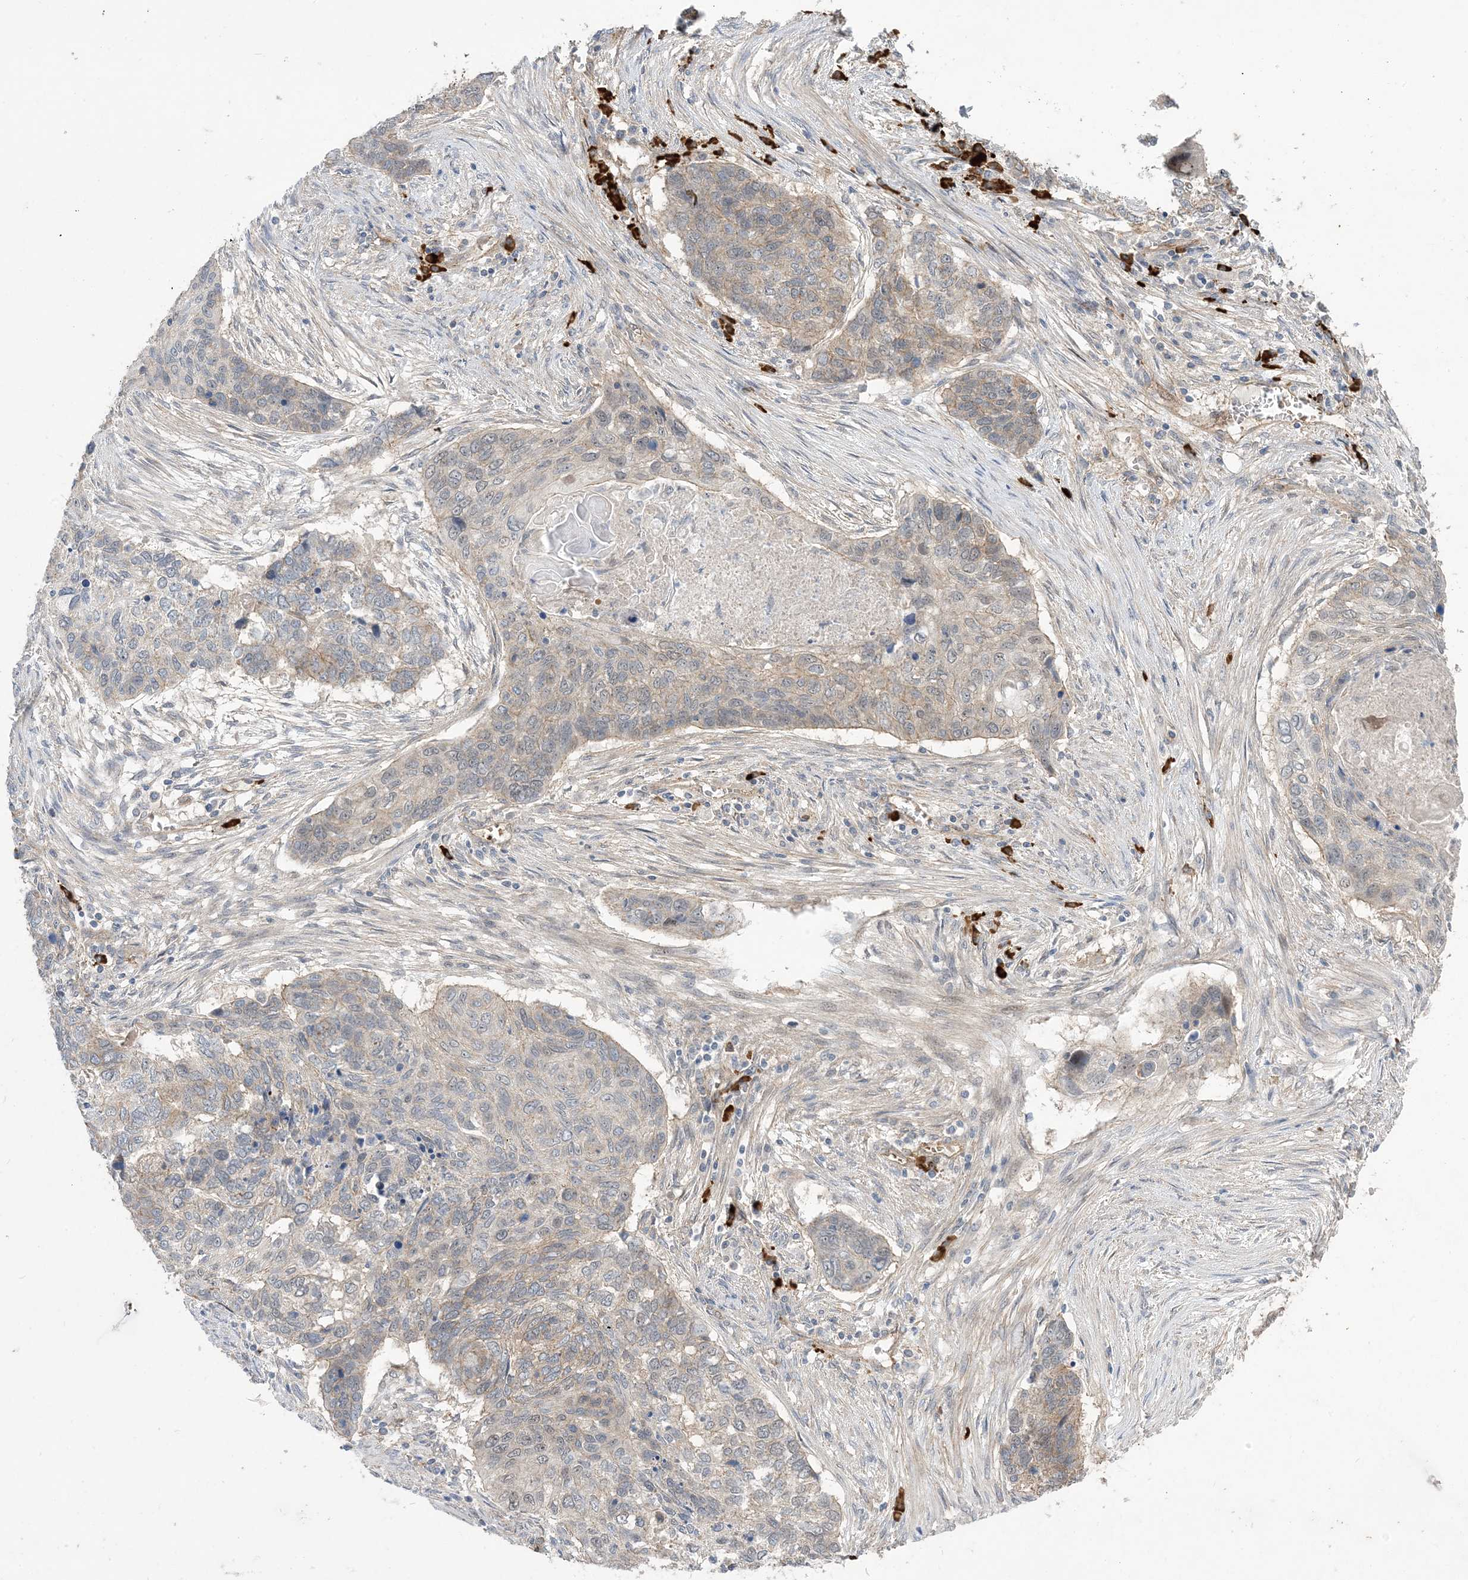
{"staining": {"intensity": "weak", "quantity": "<25%", "location": "cytoplasmic/membranous"}, "tissue": "lung cancer", "cell_type": "Tumor cells", "image_type": "cancer", "snomed": [{"axis": "morphology", "description": "Squamous cell carcinoma, NOS"}, {"axis": "topography", "description": "Lung"}], "caption": "IHC micrograph of human squamous cell carcinoma (lung) stained for a protein (brown), which shows no positivity in tumor cells.", "gene": "AOC1", "patient": {"sex": "female", "age": 63}}